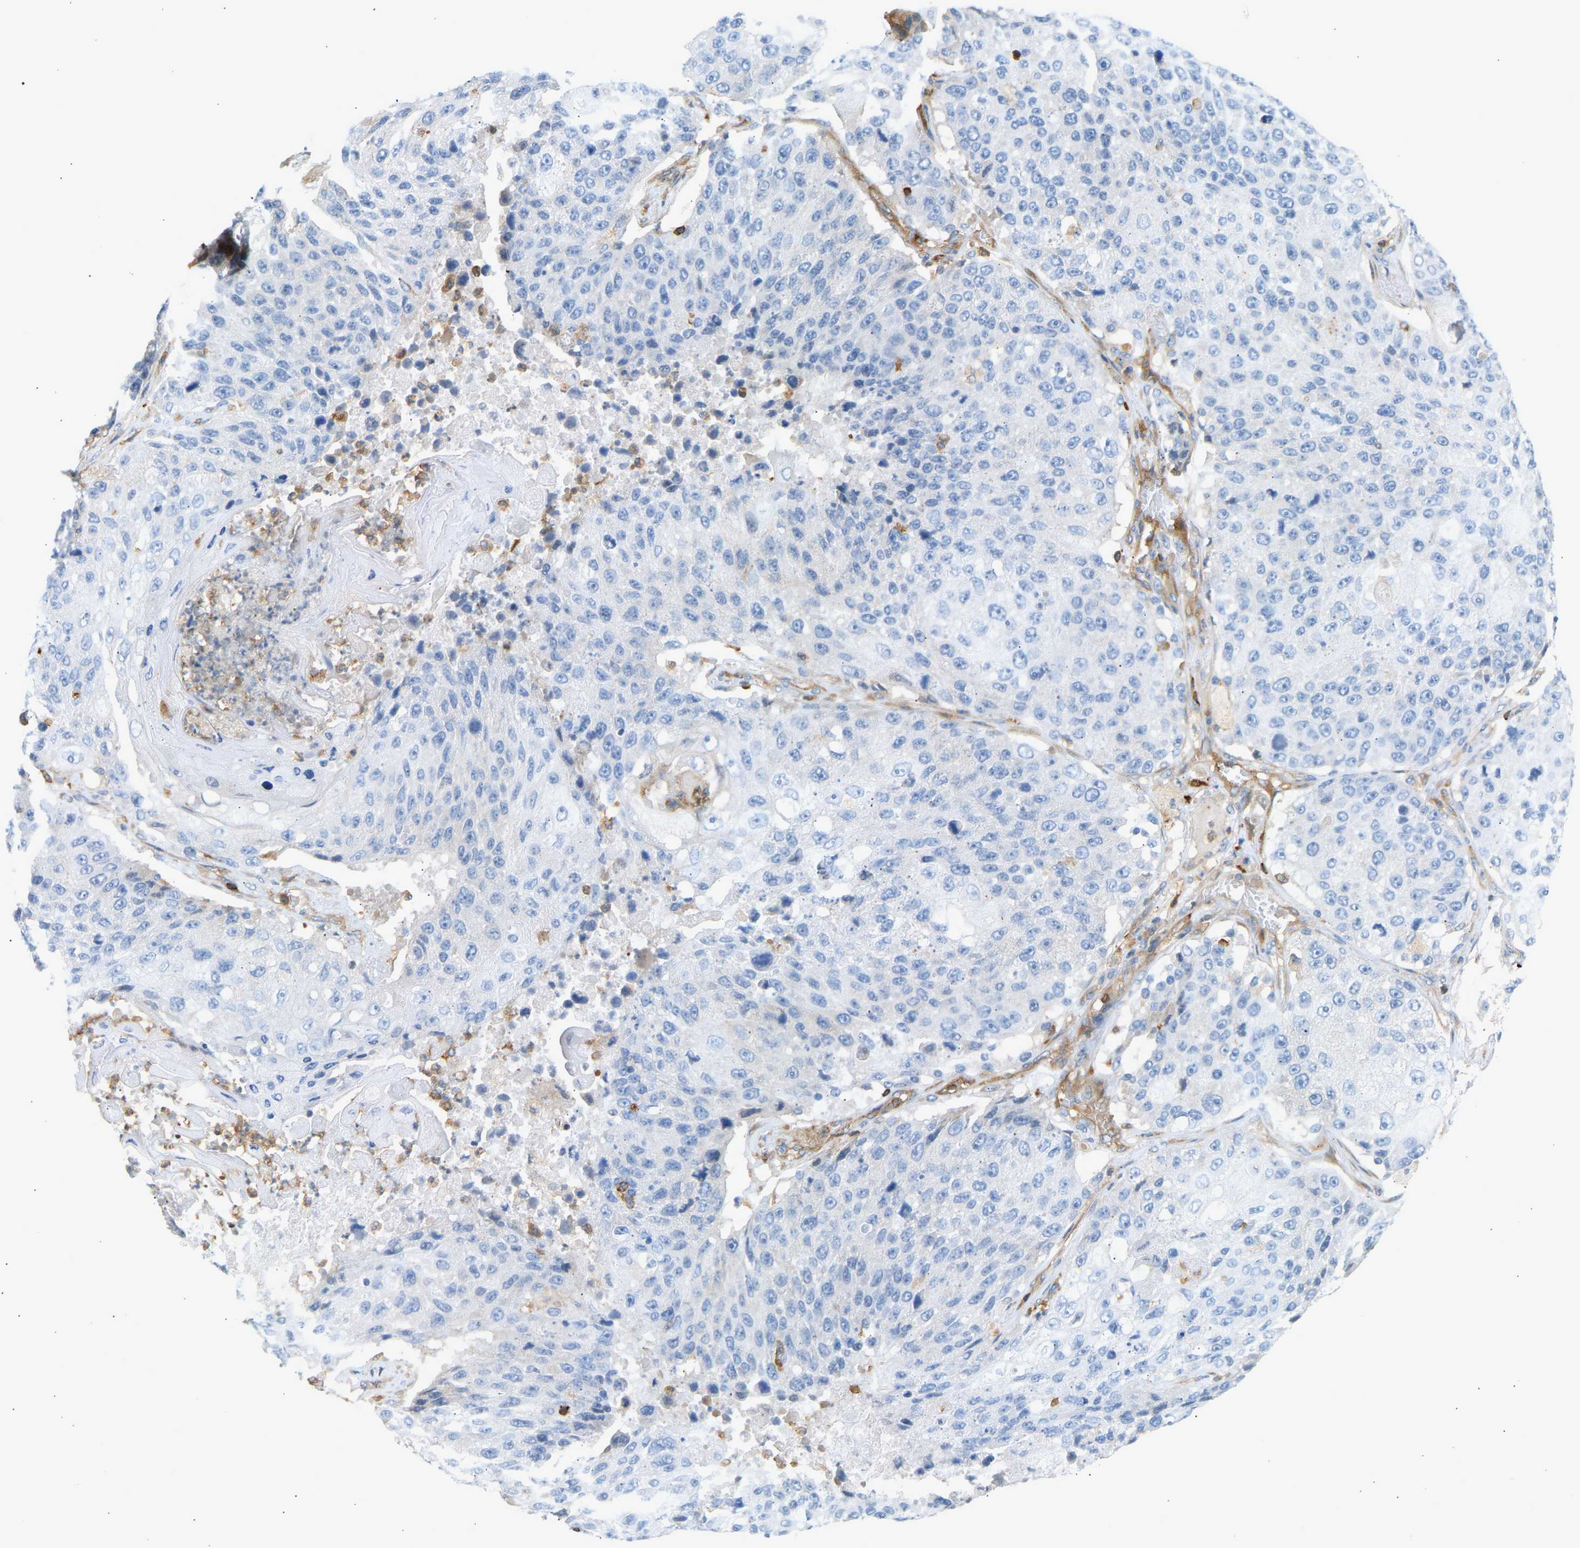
{"staining": {"intensity": "negative", "quantity": "none", "location": "none"}, "tissue": "lung cancer", "cell_type": "Tumor cells", "image_type": "cancer", "snomed": [{"axis": "morphology", "description": "Squamous cell carcinoma, NOS"}, {"axis": "topography", "description": "Lung"}], "caption": "The photomicrograph displays no staining of tumor cells in lung cancer.", "gene": "FNBP1", "patient": {"sex": "male", "age": 61}}